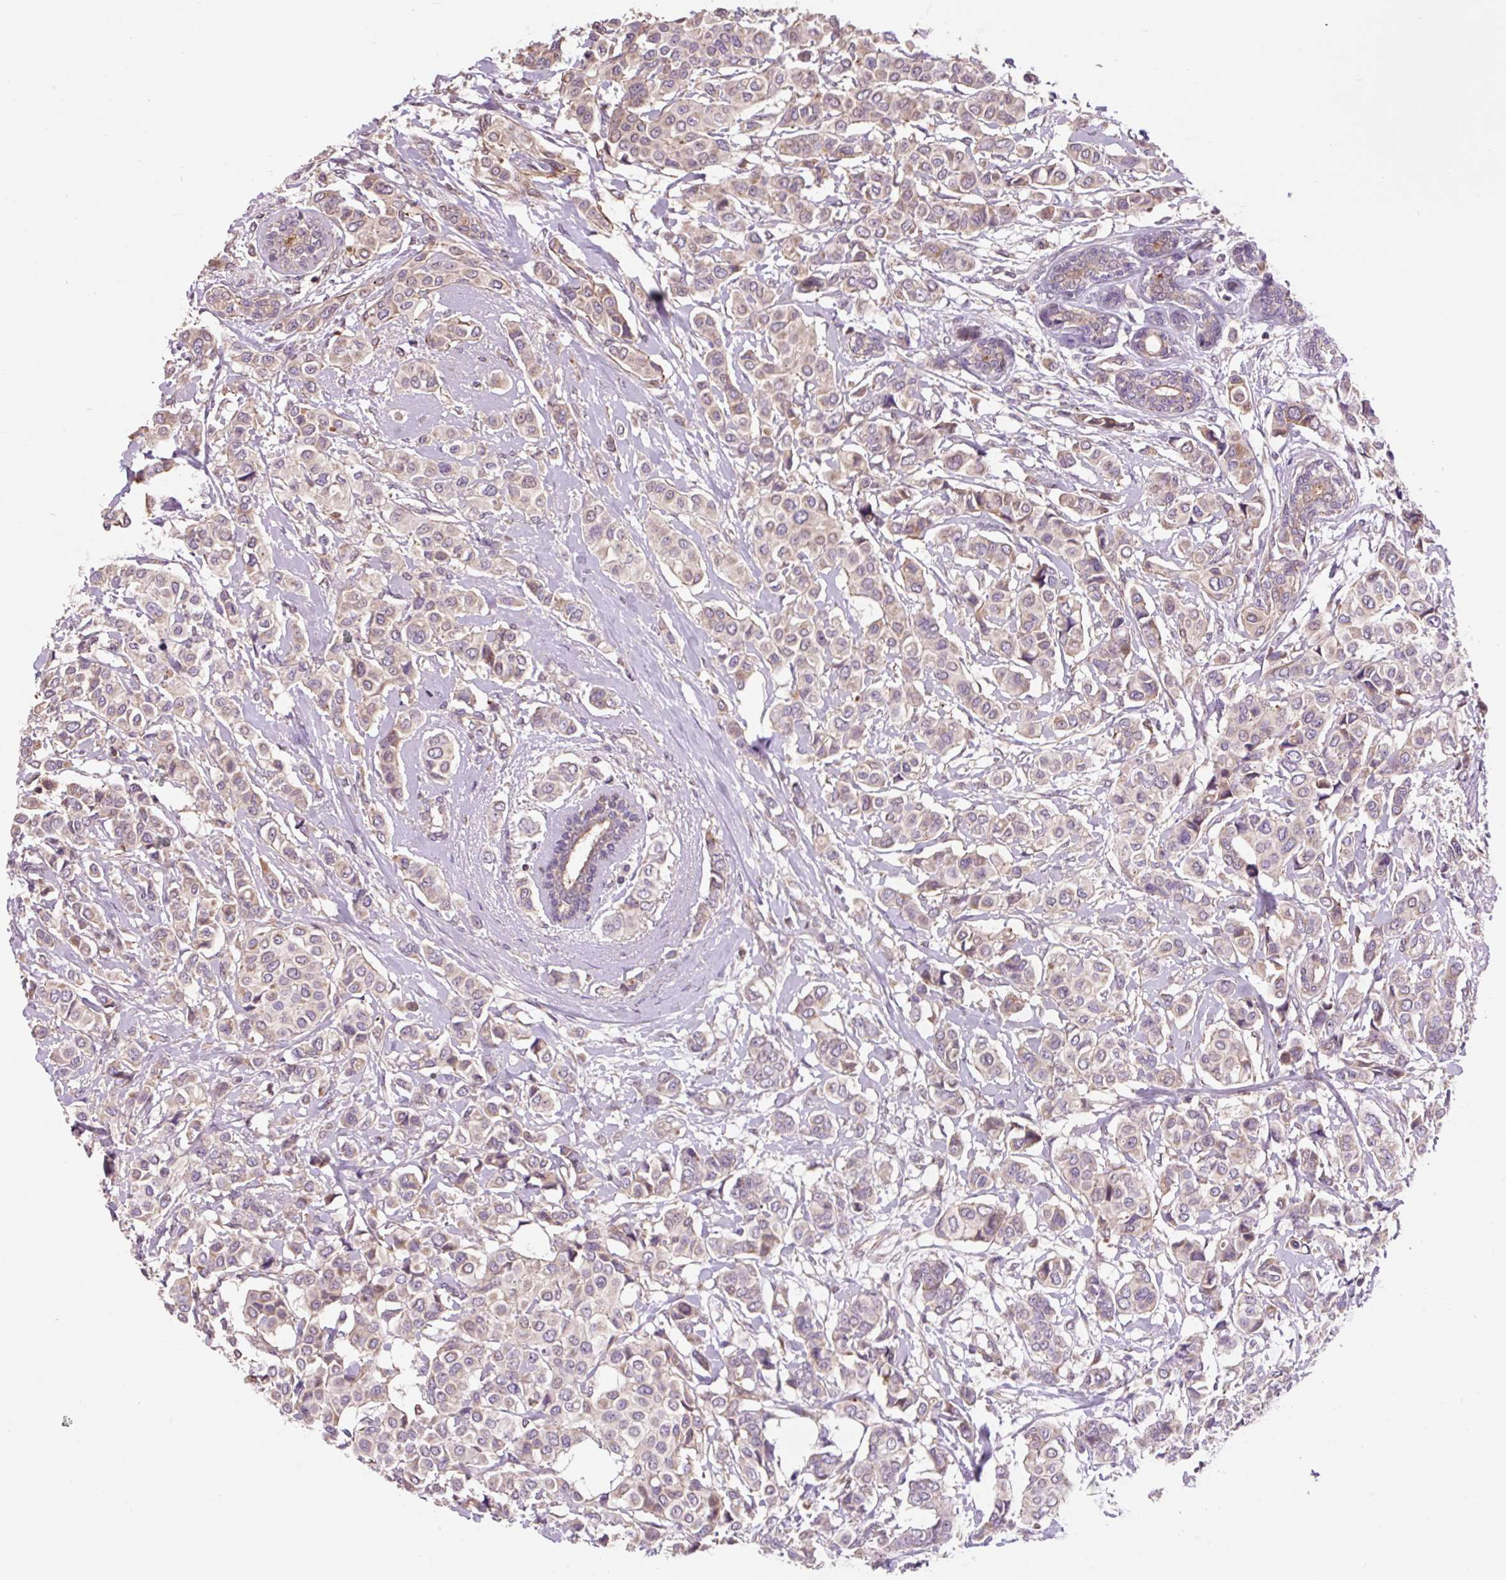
{"staining": {"intensity": "weak", "quantity": "25%-75%", "location": "cytoplasmic/membranous"}, "tissue": "breast cancer", "cell_type": "Tumor cells", "image_type": "cancer", "snomed": [{"axis": "morphology", "description": "Lobular carcinoma"}, {"axis": "topography", "description": "Breast"}], "caption": "This is a micrograph of immunohistochemistry staining of breast cancer, which shows weak staining in the cytoplasmic/membranous of tumor cells.", "gene": "PRIMPOL", "patient": {"sex": "female", "age": 51}}